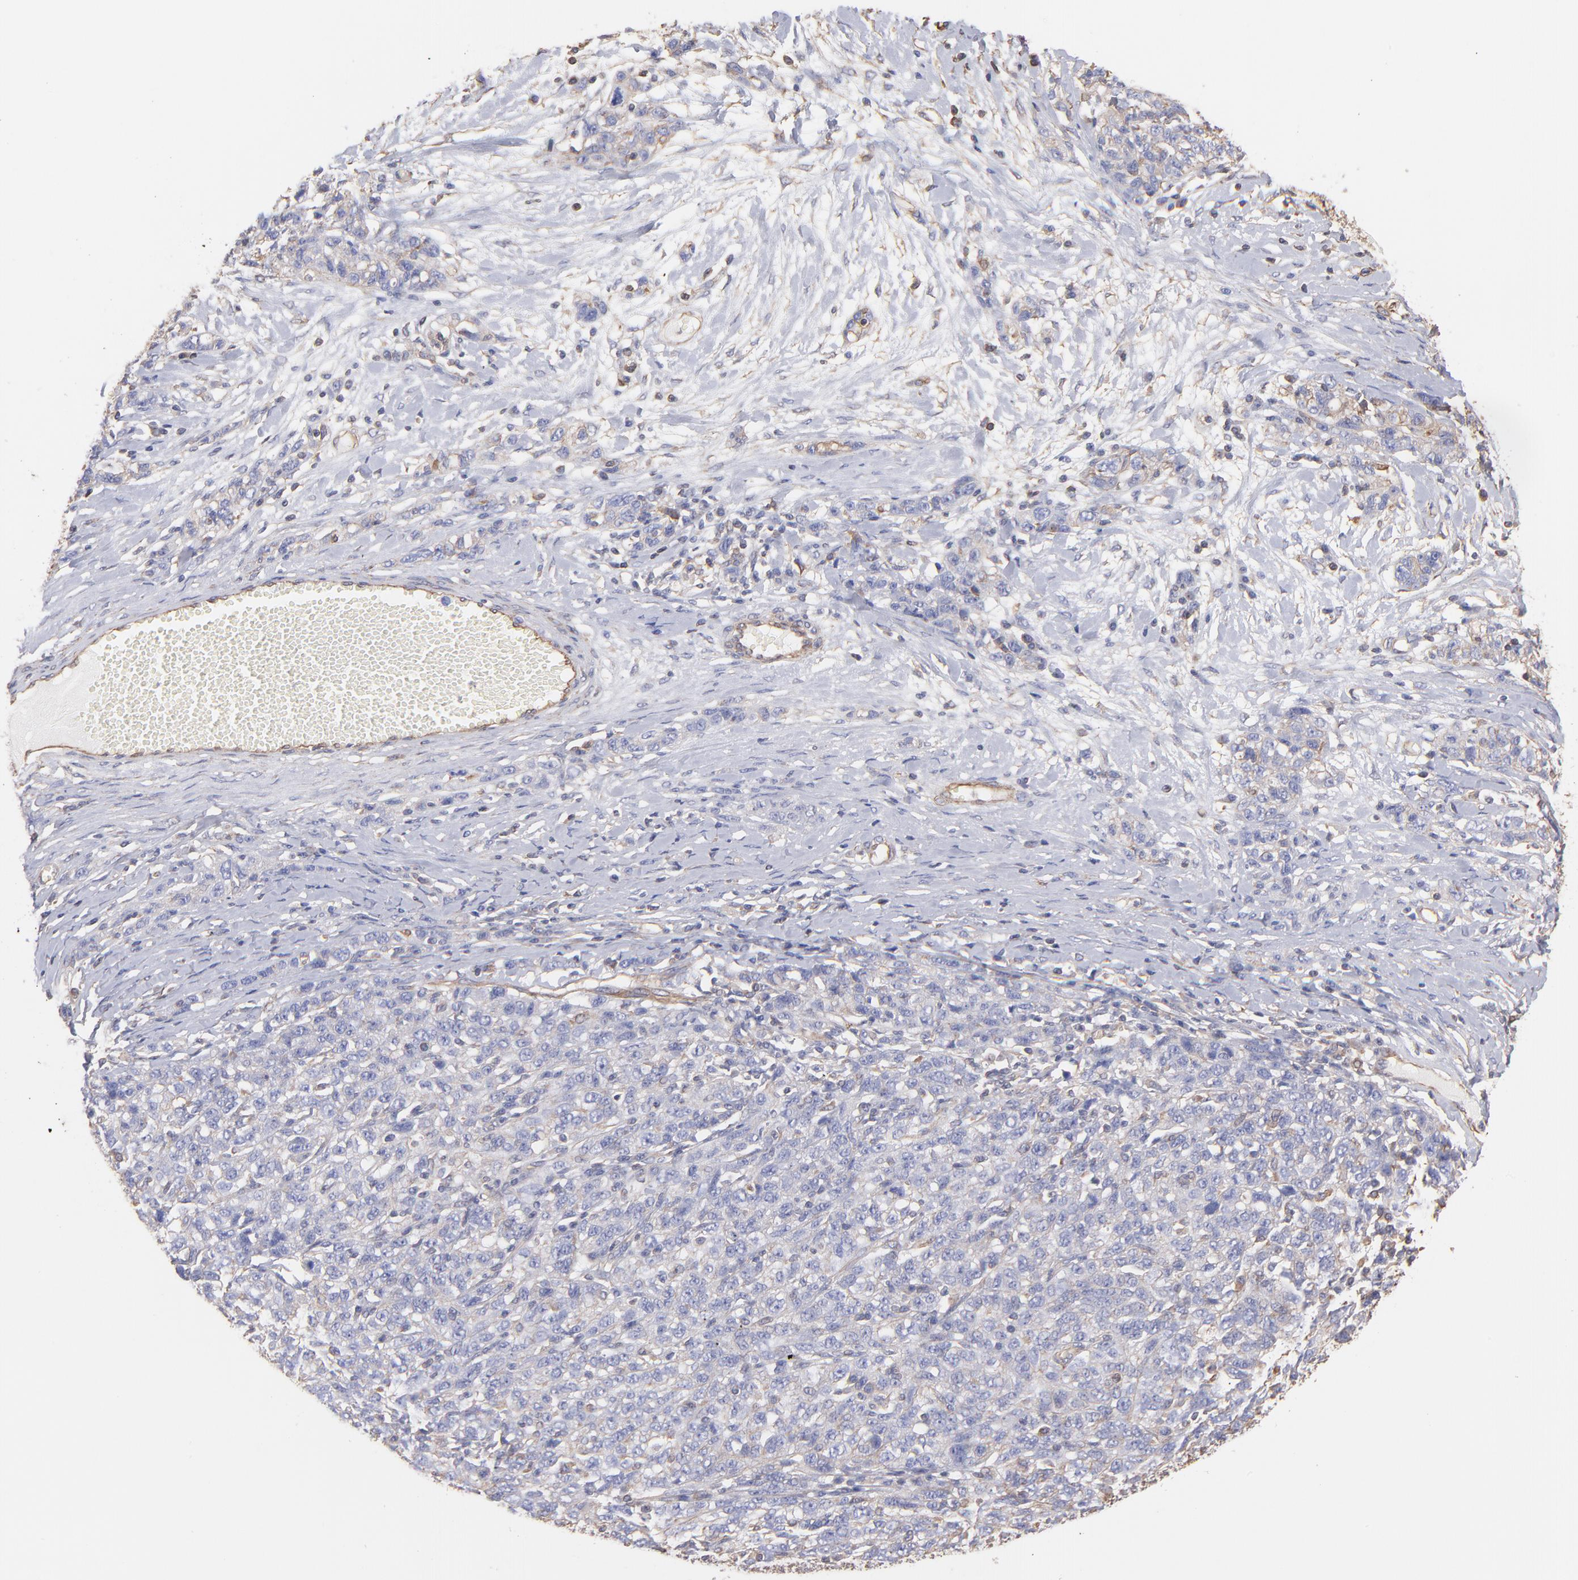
{"staining": {"intensity": "weak", "quantity": ">75%", "location": "cytoplasmic/membranous"}, "tissue": "ovarian cancer", "cell_type": "Tumor cells", "image_type": "cancer", "snomed": [{"axis": "morphology", "description": "Cystadenocarcinoma, serous, NOS"}, {"axis": "topography", "description": "Ovary"}], "caption": "Protein expression by IHC reveals weak cytoplasmic/membranous positivity in about >75% of tumor cells in serous cystadenocarcinoma (ovarian).", "gene": "PLEC", "patient": {"sex": "female", "age": 71}}